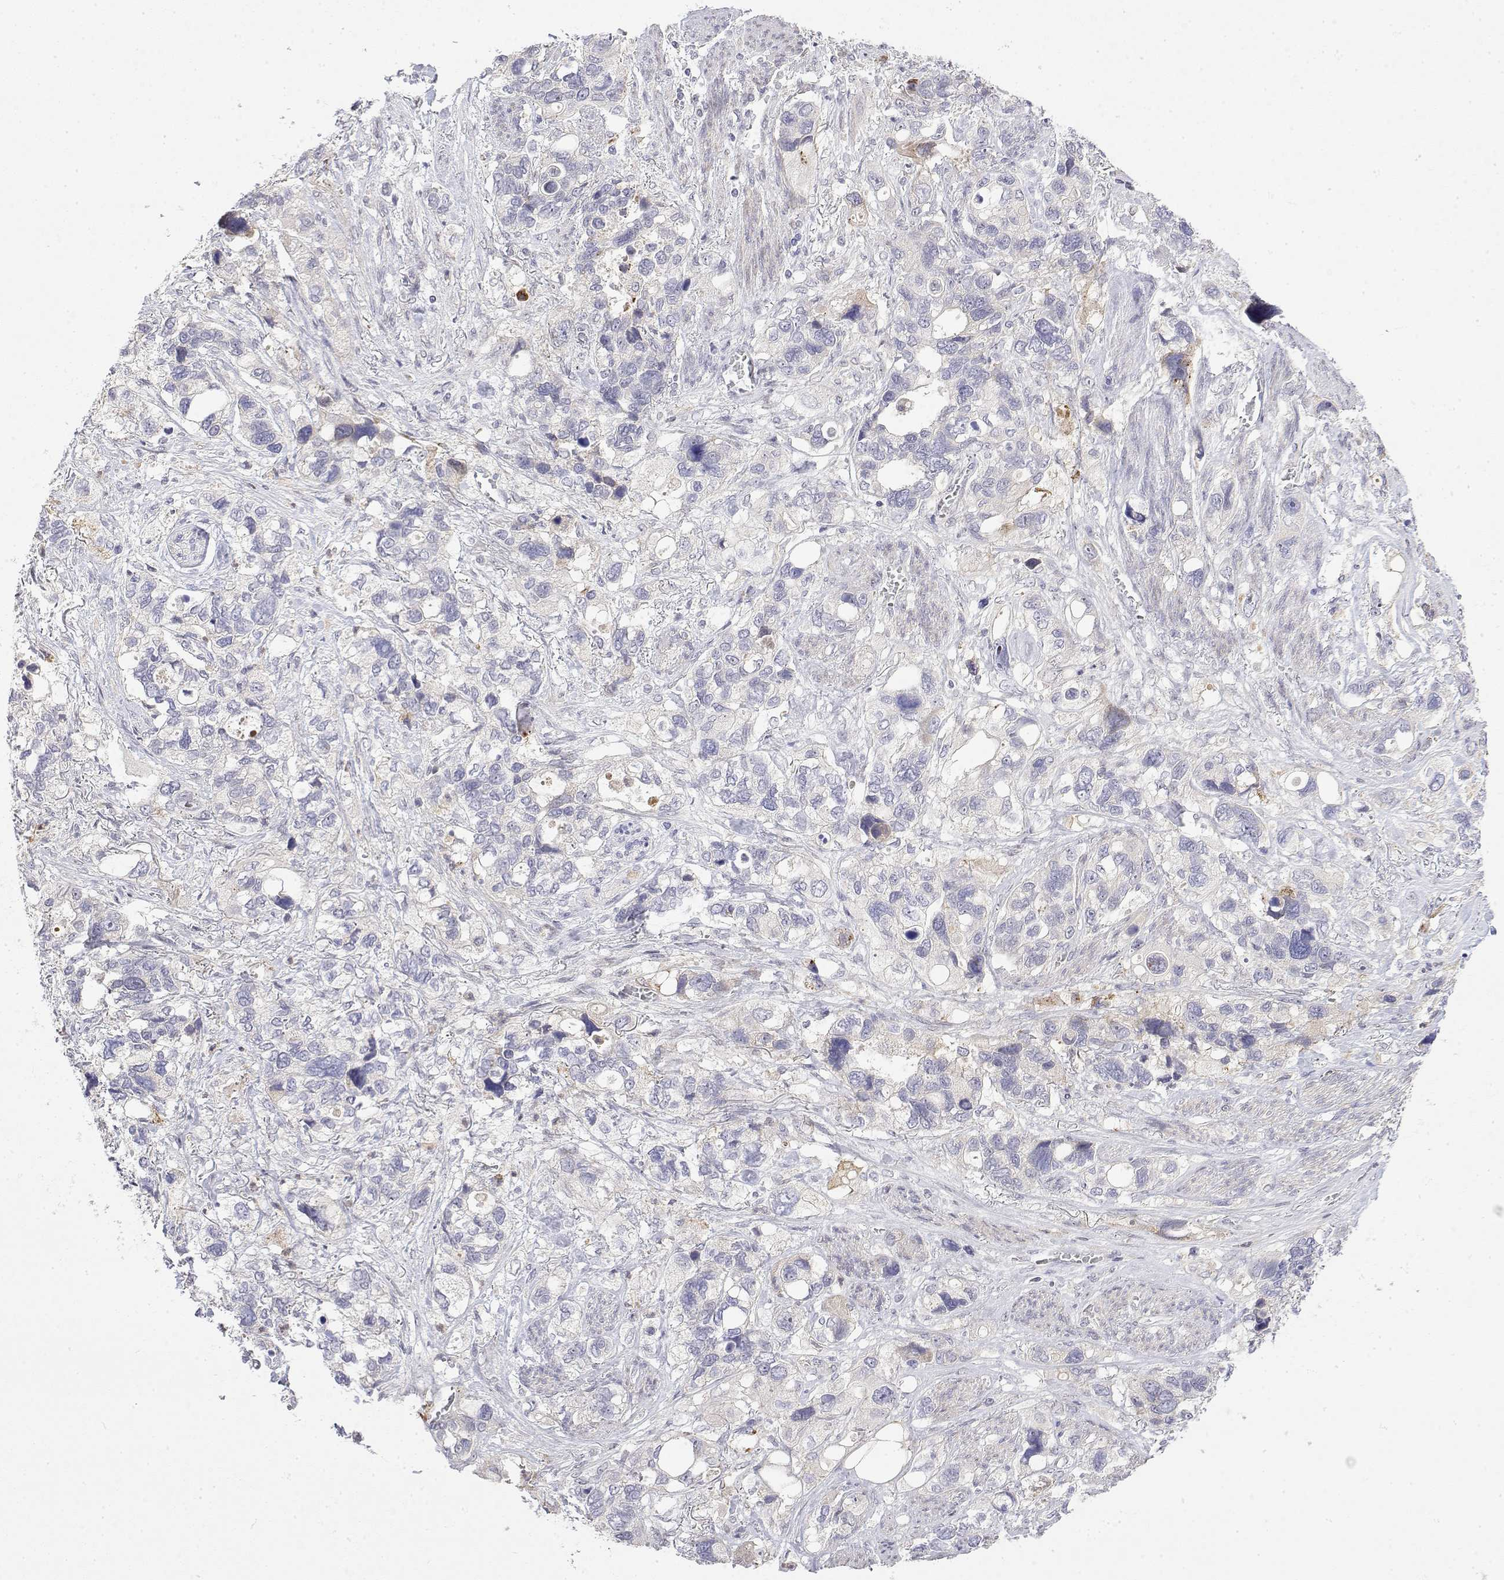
{"staining": {"intensity": "negative", "quantity": "none", "location": "none"}, "tissue": "stomach cancer", "cell_type": "Tumor cells", "image_type": "cancer", "snomed": [{"axis": "morphology", "description": "Adenocarcinoma, NOS"}, {"axis": "topography", "description": "Stomach, upper"}], "caption": "This is an immunohistochemistry (IHC) micrograph of human stomach cancer (adenocarcinoma). There is no expression in tumor cells.", "gene": "IGFBP4", "patient": {"sex": "female", "age": 81}}